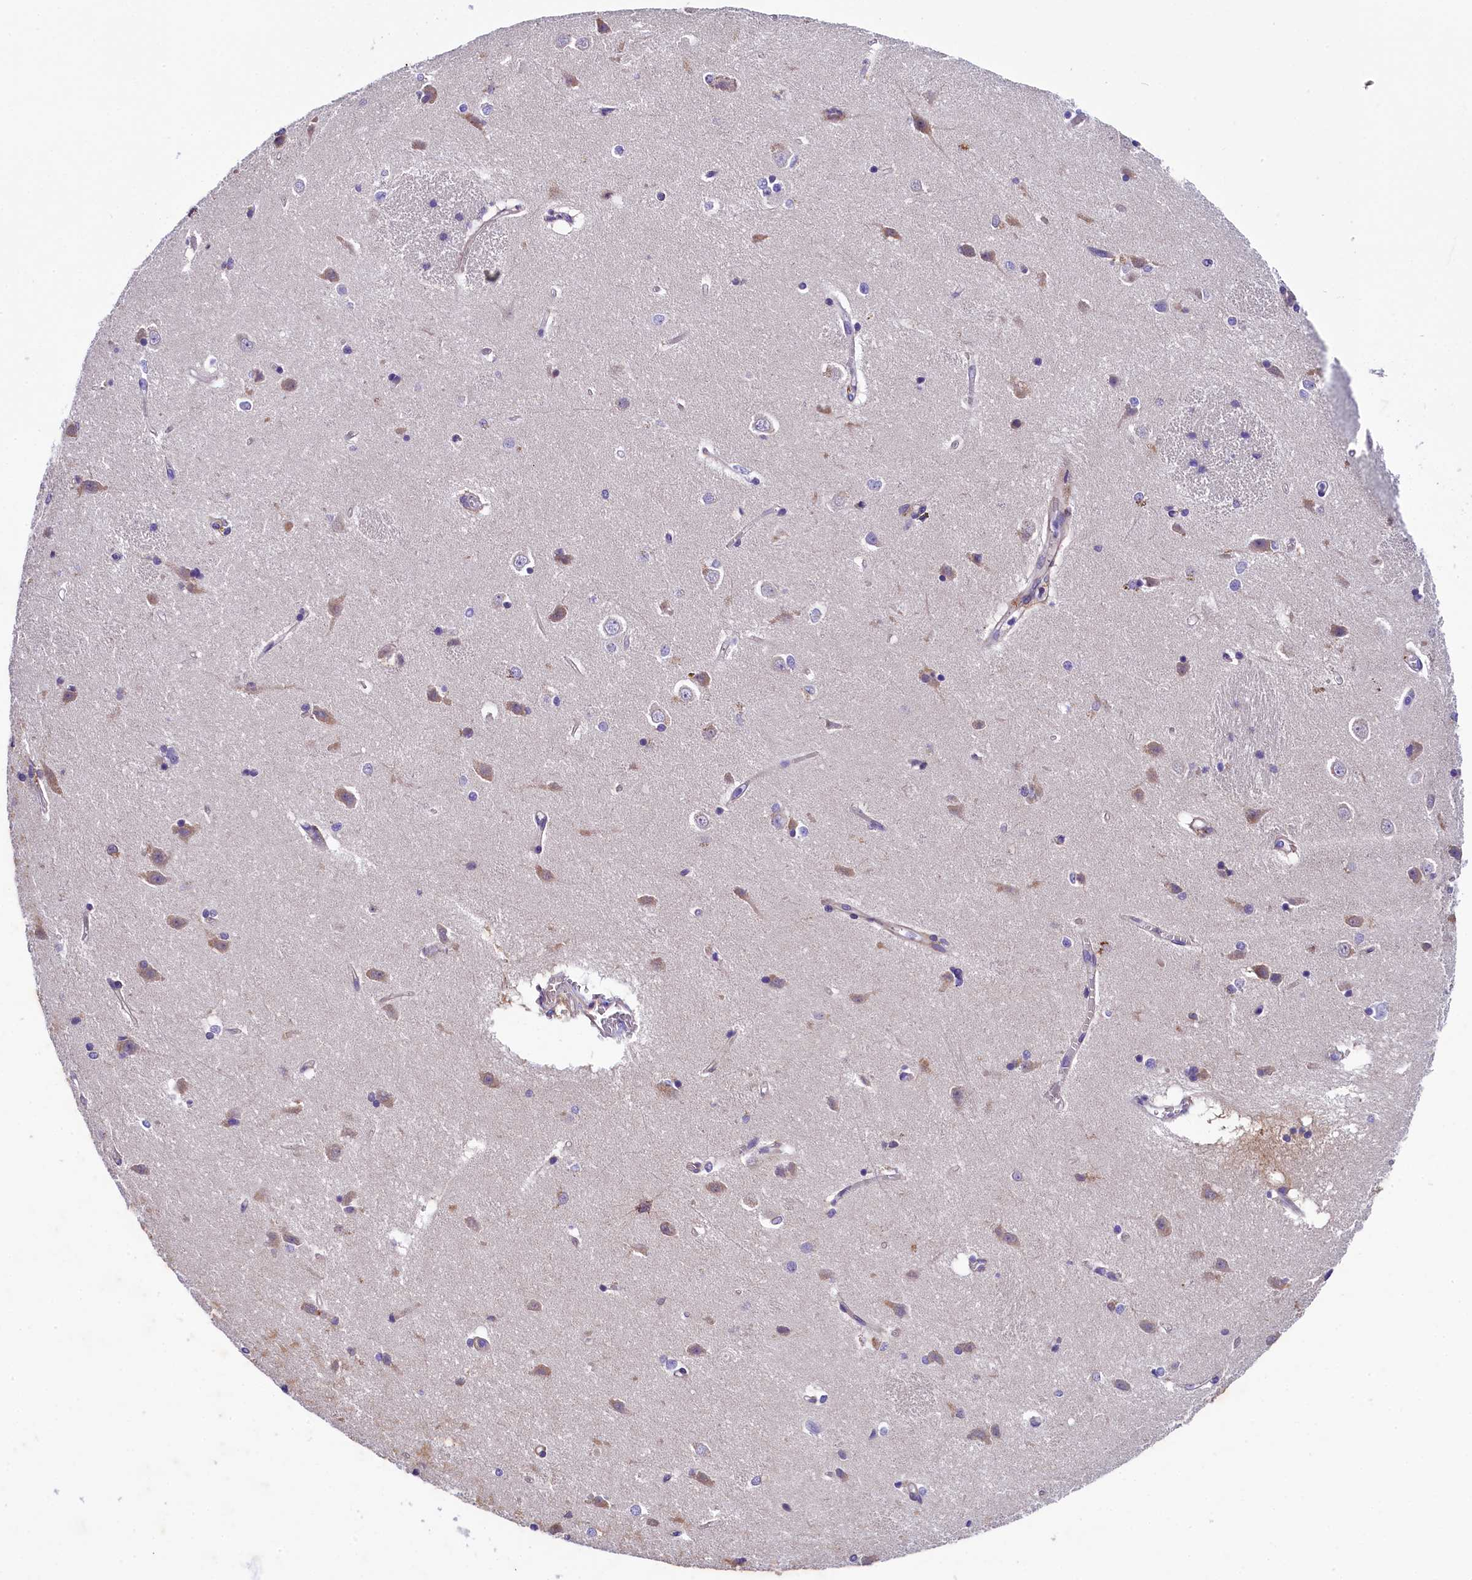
{"staining": {"intensity": "weak", "quantity": "<25%", "location": "cytoplasmic/membranous"}, "tissue": "caudate", "cell_type": "Glial cells", "image_type": "normal", "snomed": [{"axis": "morphology", "description": "Normal tissue, NOS"}, {"axis": "topography", "description": "Lateral ventricle wall"}], "caption": "An IHC histopathology image of normal caudate is shown. There is no staining in glial cells of caudate.", "gene": "SOD3", "patient": {"sex": "male", "age": 37}}